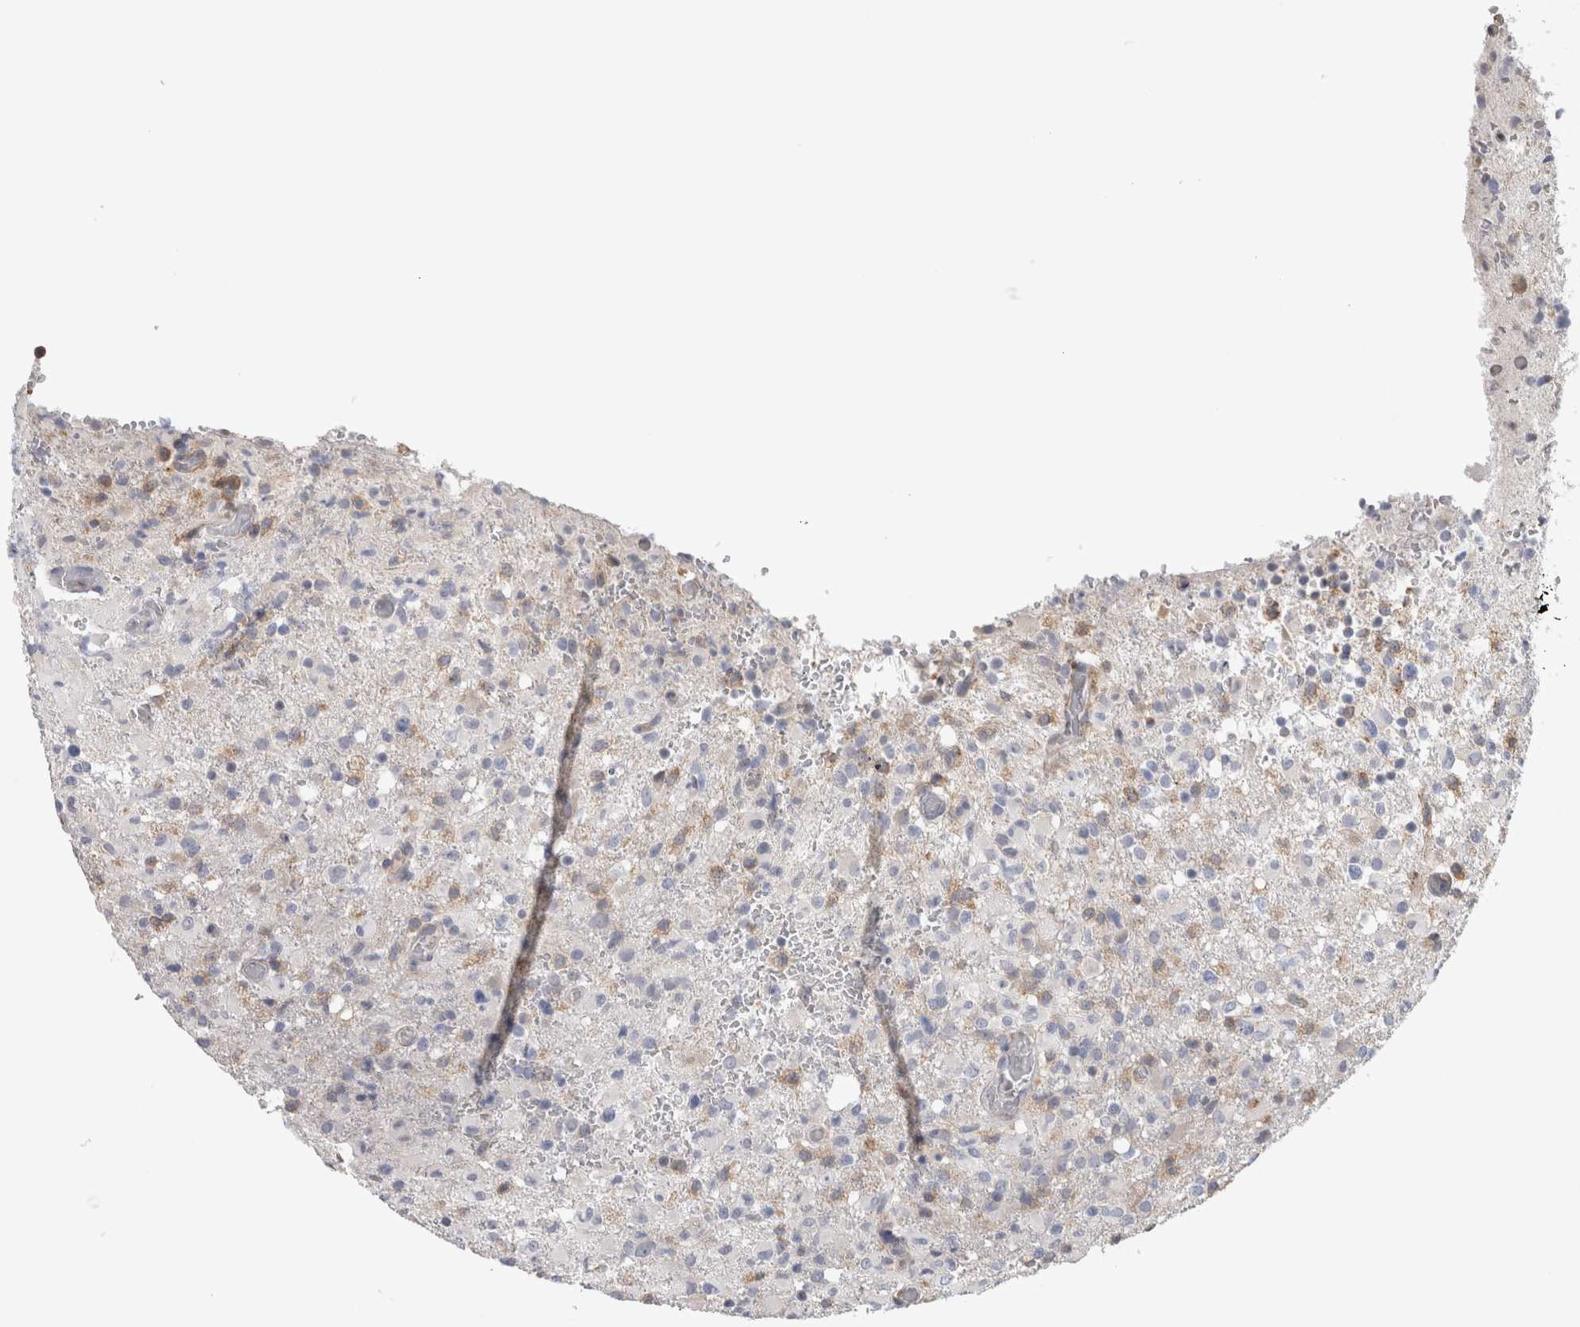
{"staining": {"intensity": "negative", "quantity": "none", "location": "none"}, "tissue": "glioma", "cell_type": "Tumor cells", "image_type": "cancer", "snomed": [{"axis": "morphology", "description": "Glioma, malignant, High grade"}, {"axis": "topography", "description": "Brain"}], "caption": "Malignant high-grade glioma stained for a protein using immunohistochemistry displays no staining tumor cells.", "gene": "SMAP2", "patient": {"sex": "female", "age": 57}}